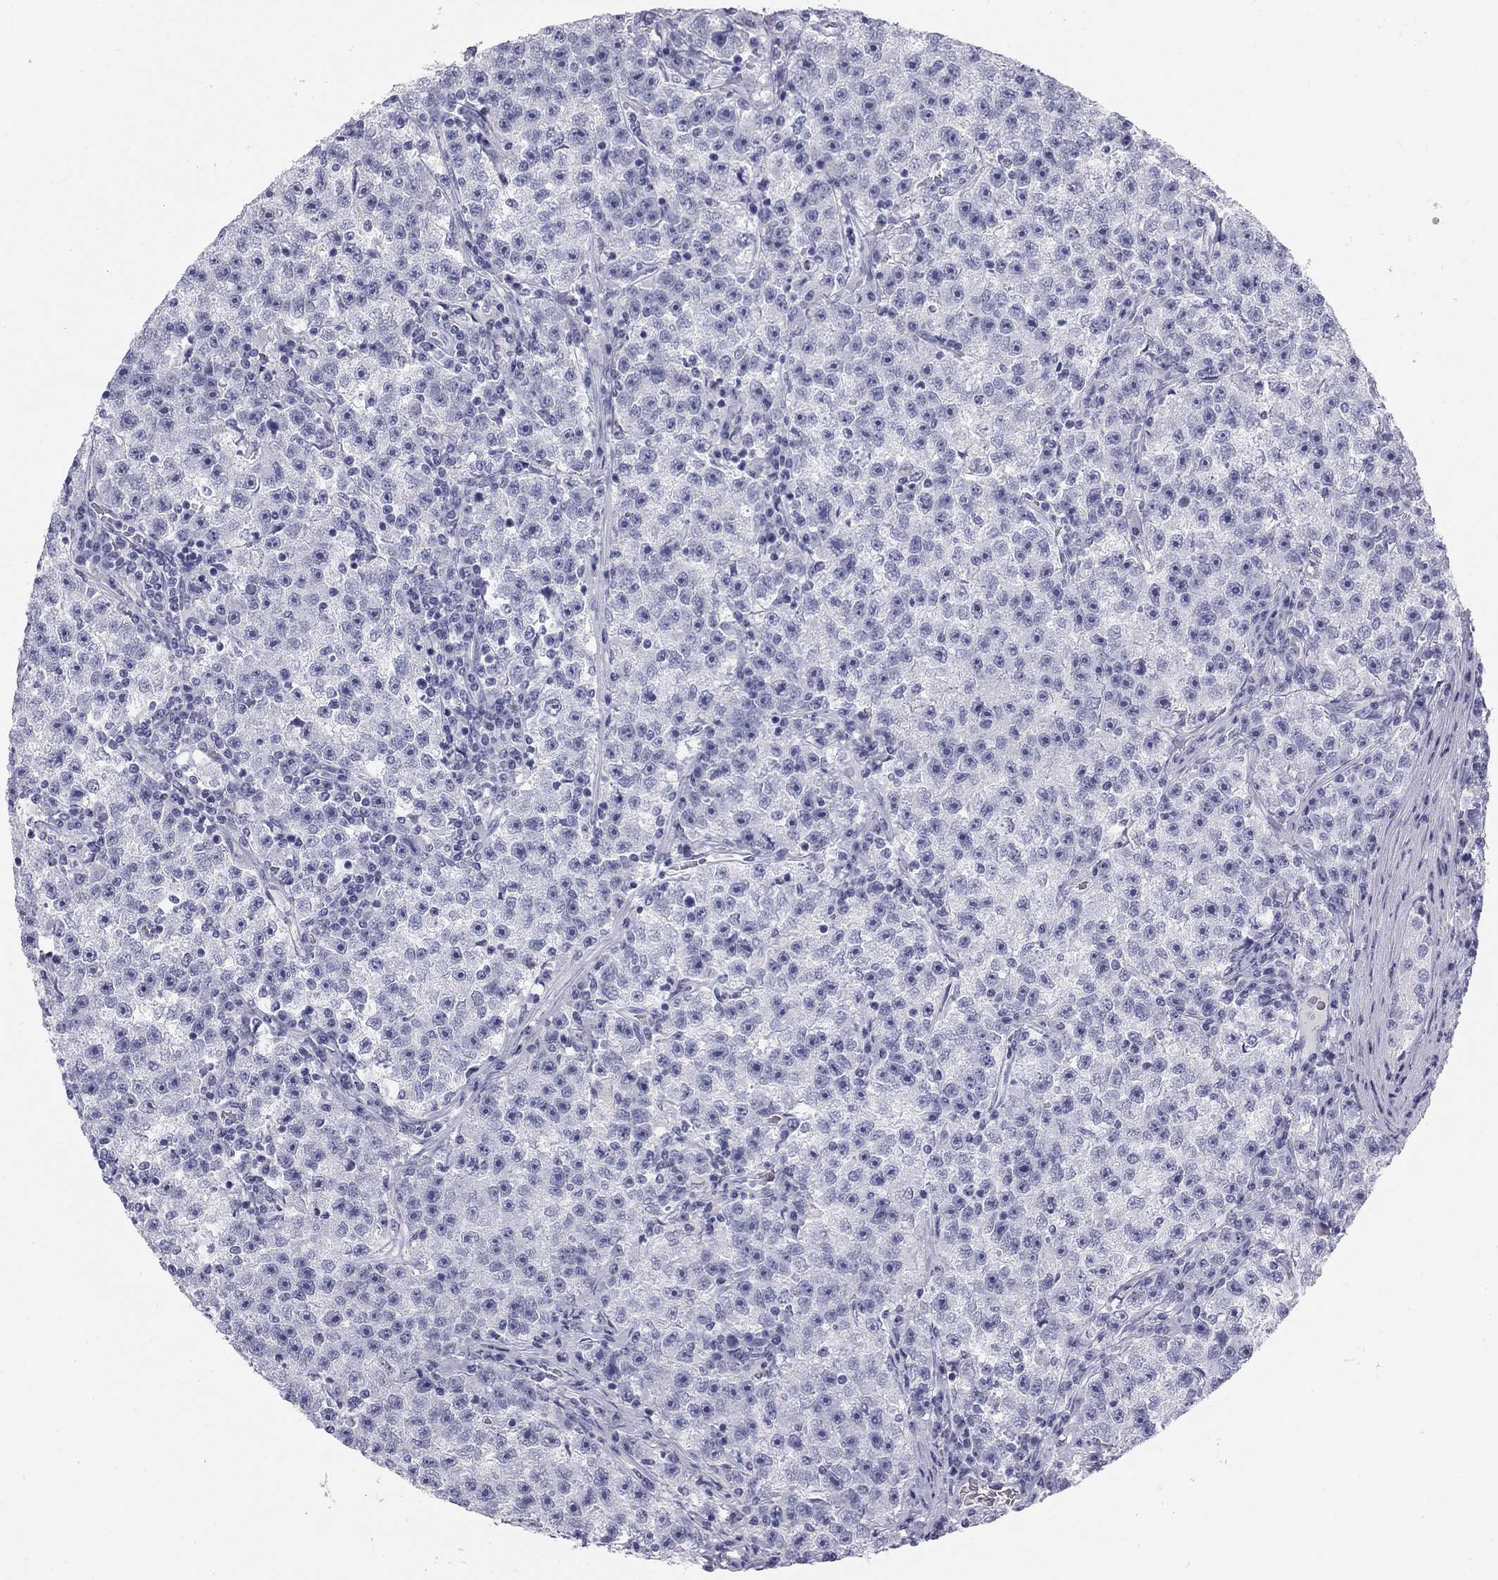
{"staining": {"intensity": "negative", "quantity": "none", "location": "none"}, "tissue": "testis cancer", "cell_type": "Tumor cells", "image_type": "cancer", "snomed": [{"axis": "morphology", "description": "Seminoma, NOS"}, {"axis": "topography", "description": "Testis"}], "caption": "This is a image of immunohistochemistry (IHC) staining of seminoma (testis), which shows no expression in tumor cells.", "gene": "SULT2B1", "patient": {"sex": "male", "age": 22}}